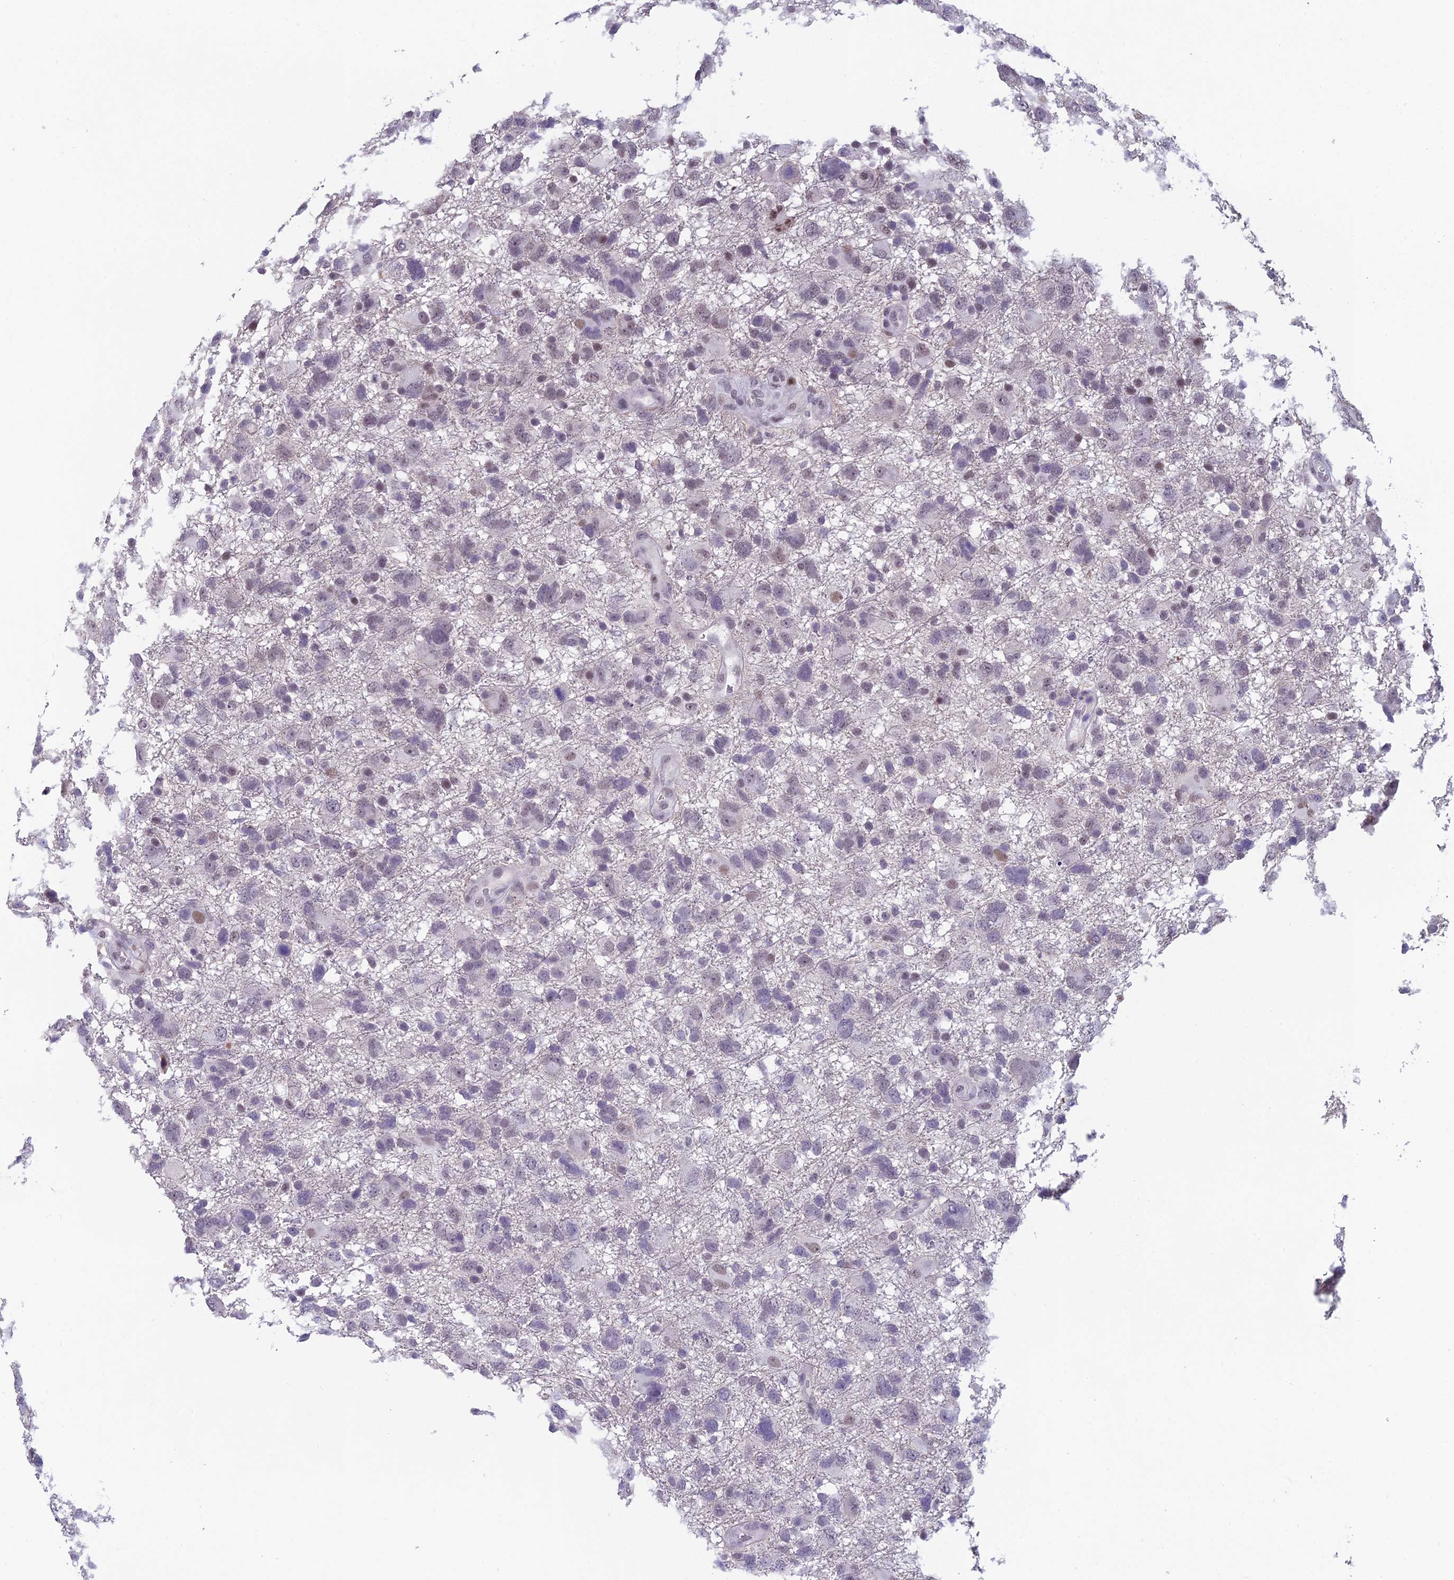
{"staining": {"intensity": "weak", "quantity": "<25%", "location": "nuclear"}, "tissue": "glioma", "cell_type": "Tumor cells", "image_type": "cancer", "snomed": [{"axis": "morphology", "description": "Glioma, malignant, High grade"}, {"axis": "topography", "description": "Brain"}], "caption": "This micrograph is of glioma stained with immunohistochemistry to label a protein in brown with the nuclei are counter-stained blue. There is no expression in tumor cells.", "gene": "RGS17", "patient": {"sex": "male", "age": 61}}